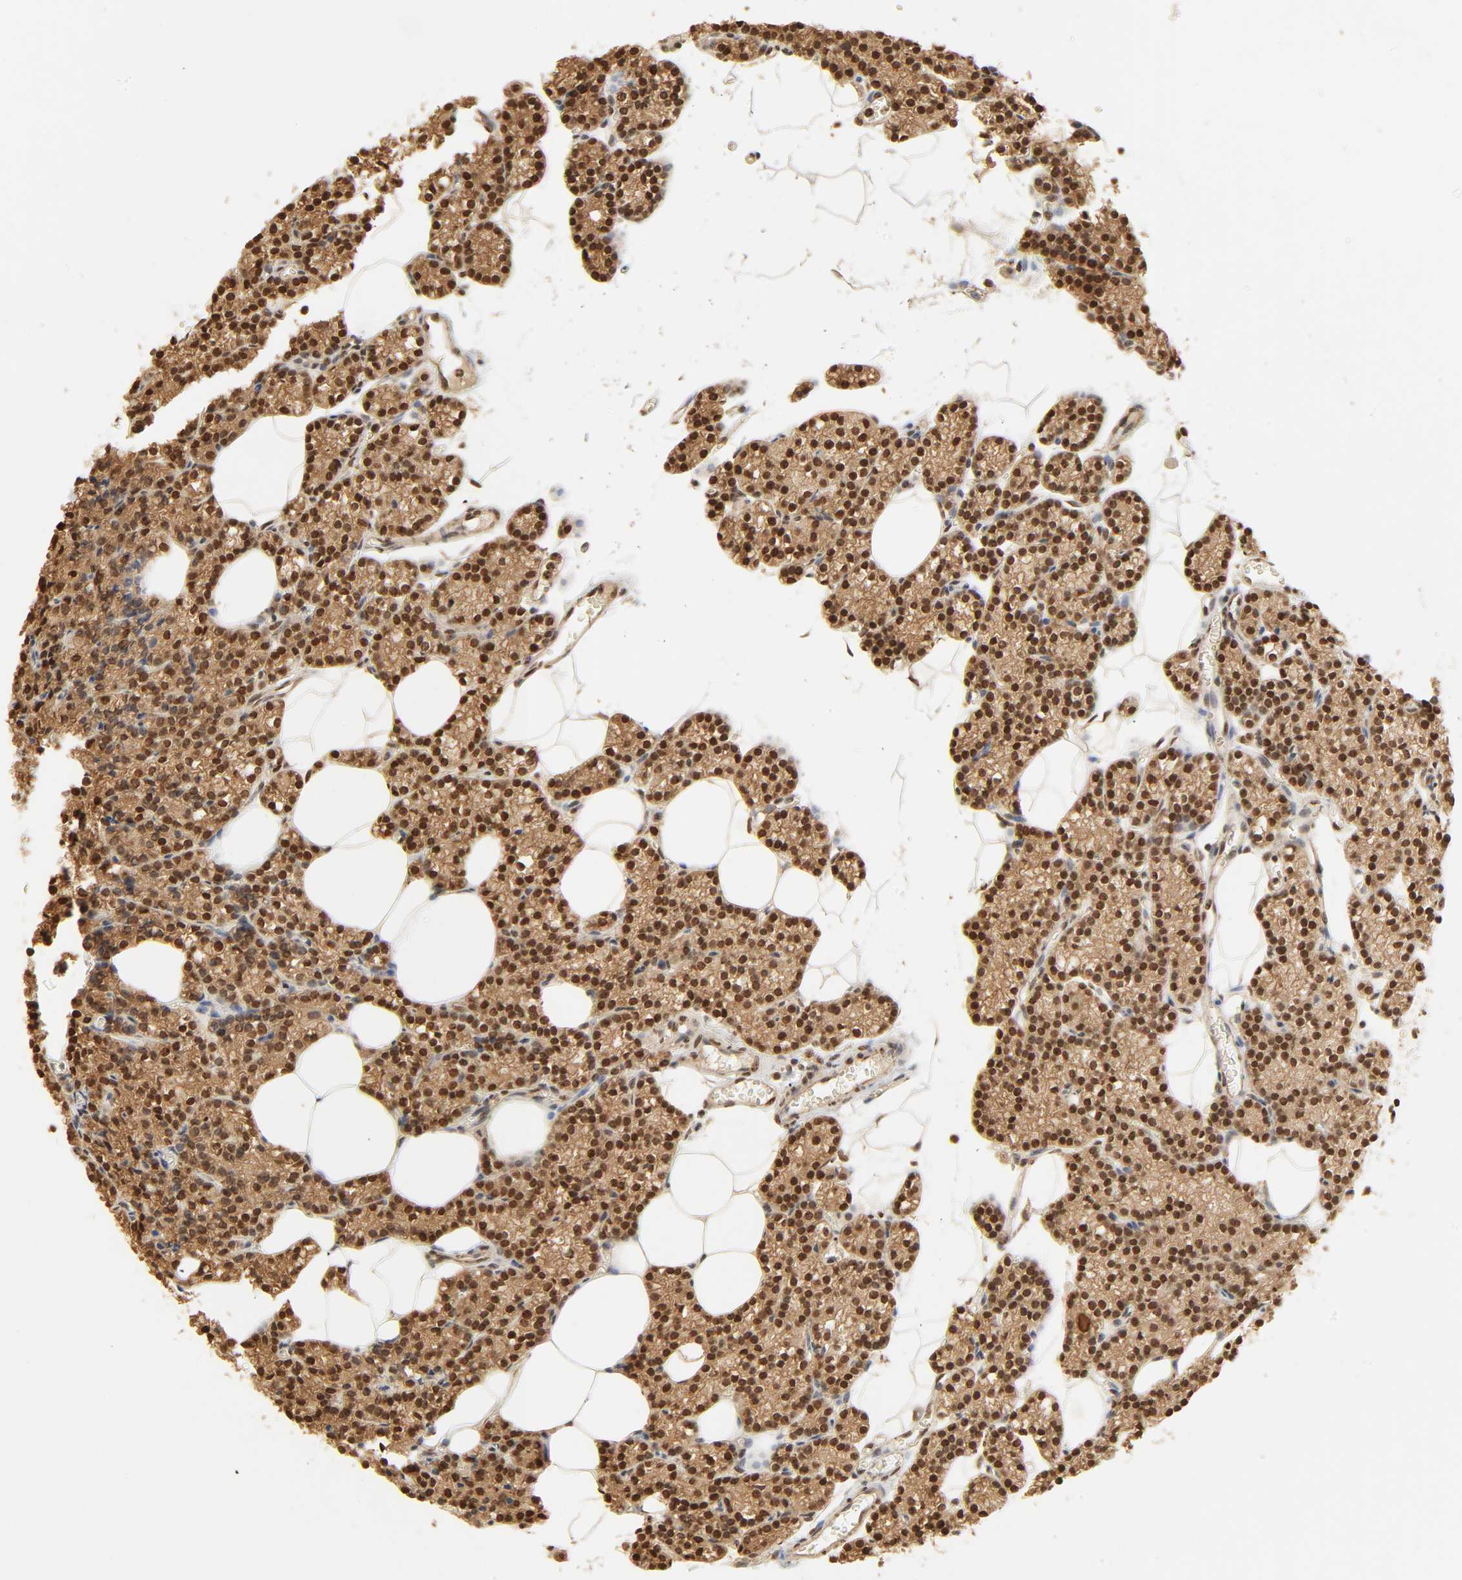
{"staining": {"intensity": "strong", "quantity": ">75%", "location": "cytoplasmic/membranous,nuclear"}, "tissue": "parathyroid gland", "cell_type": "Glandular cells", "image_type": "normal", "snomed": [{"axis": "morphology", "description": "Normal tissue, NOS"}, {"axis": "topography", "description": "Parathyroid gland"}], "caption": "Glandular cells show strong cytoplasmic/membranous,nuclear positivity in about >75% of cells in unremarkable parathyroid gland.", "gene": "UBC", "patient": {"sex": "female", "age": 60}}